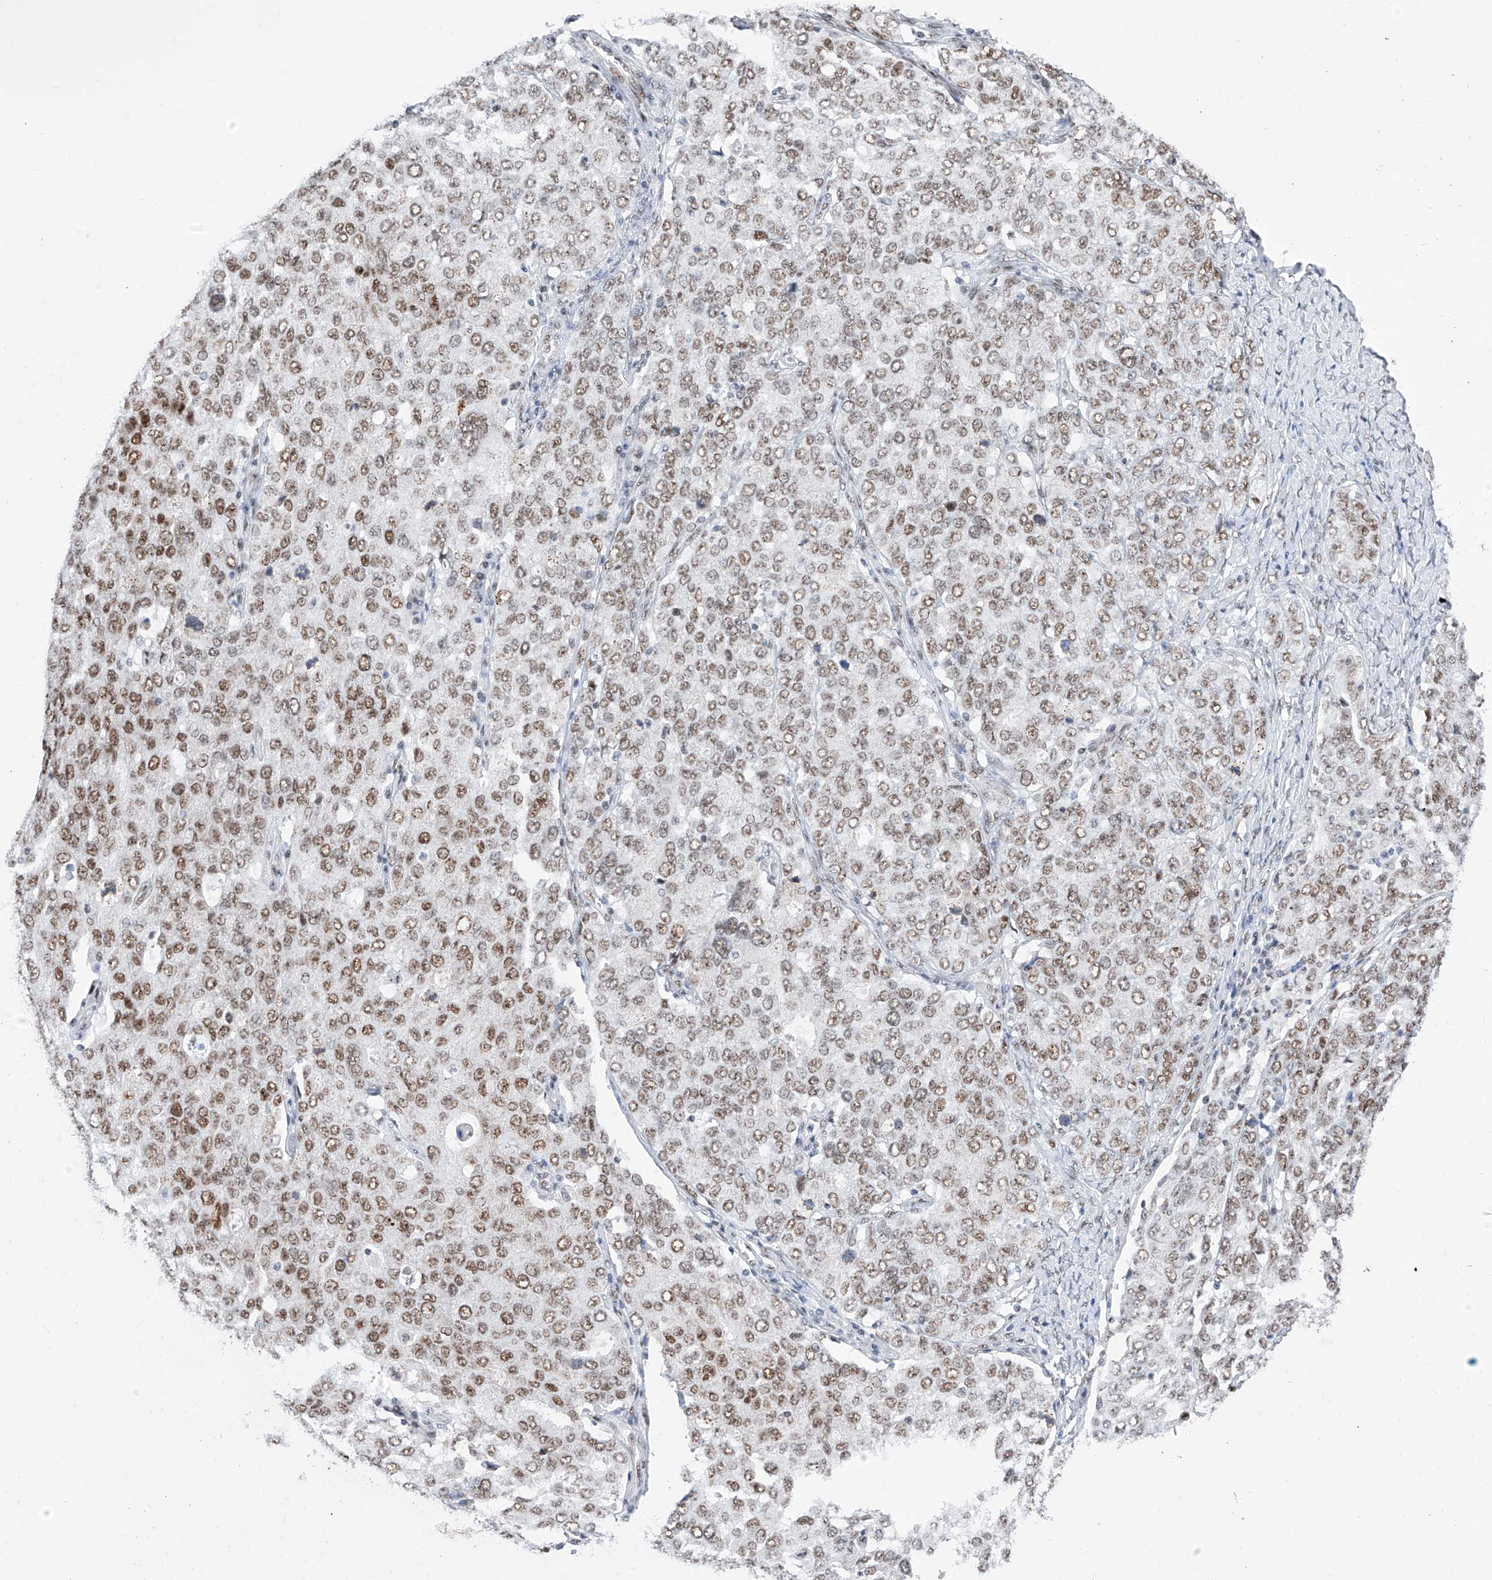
{"staining": {"intensity": "moderate", "quantity": ">75%", "location": "nuclear"}, "tissue": "ovarian cancer", "cell_type": "Tumor cells", "image_type": "cancer", "snomed": [{"axis": "morphology", "description": "Carcinoma, endometroid"}, {"axis": "topography", "description": "Ovary"}], "caption": "This is an image of IHC staining of ovarian endometroid carcinoma, which shows moderate expression in the nuclear of tumor cells.", "gene": "ATN1", "patient": {"sex": "female", "age": 62}}